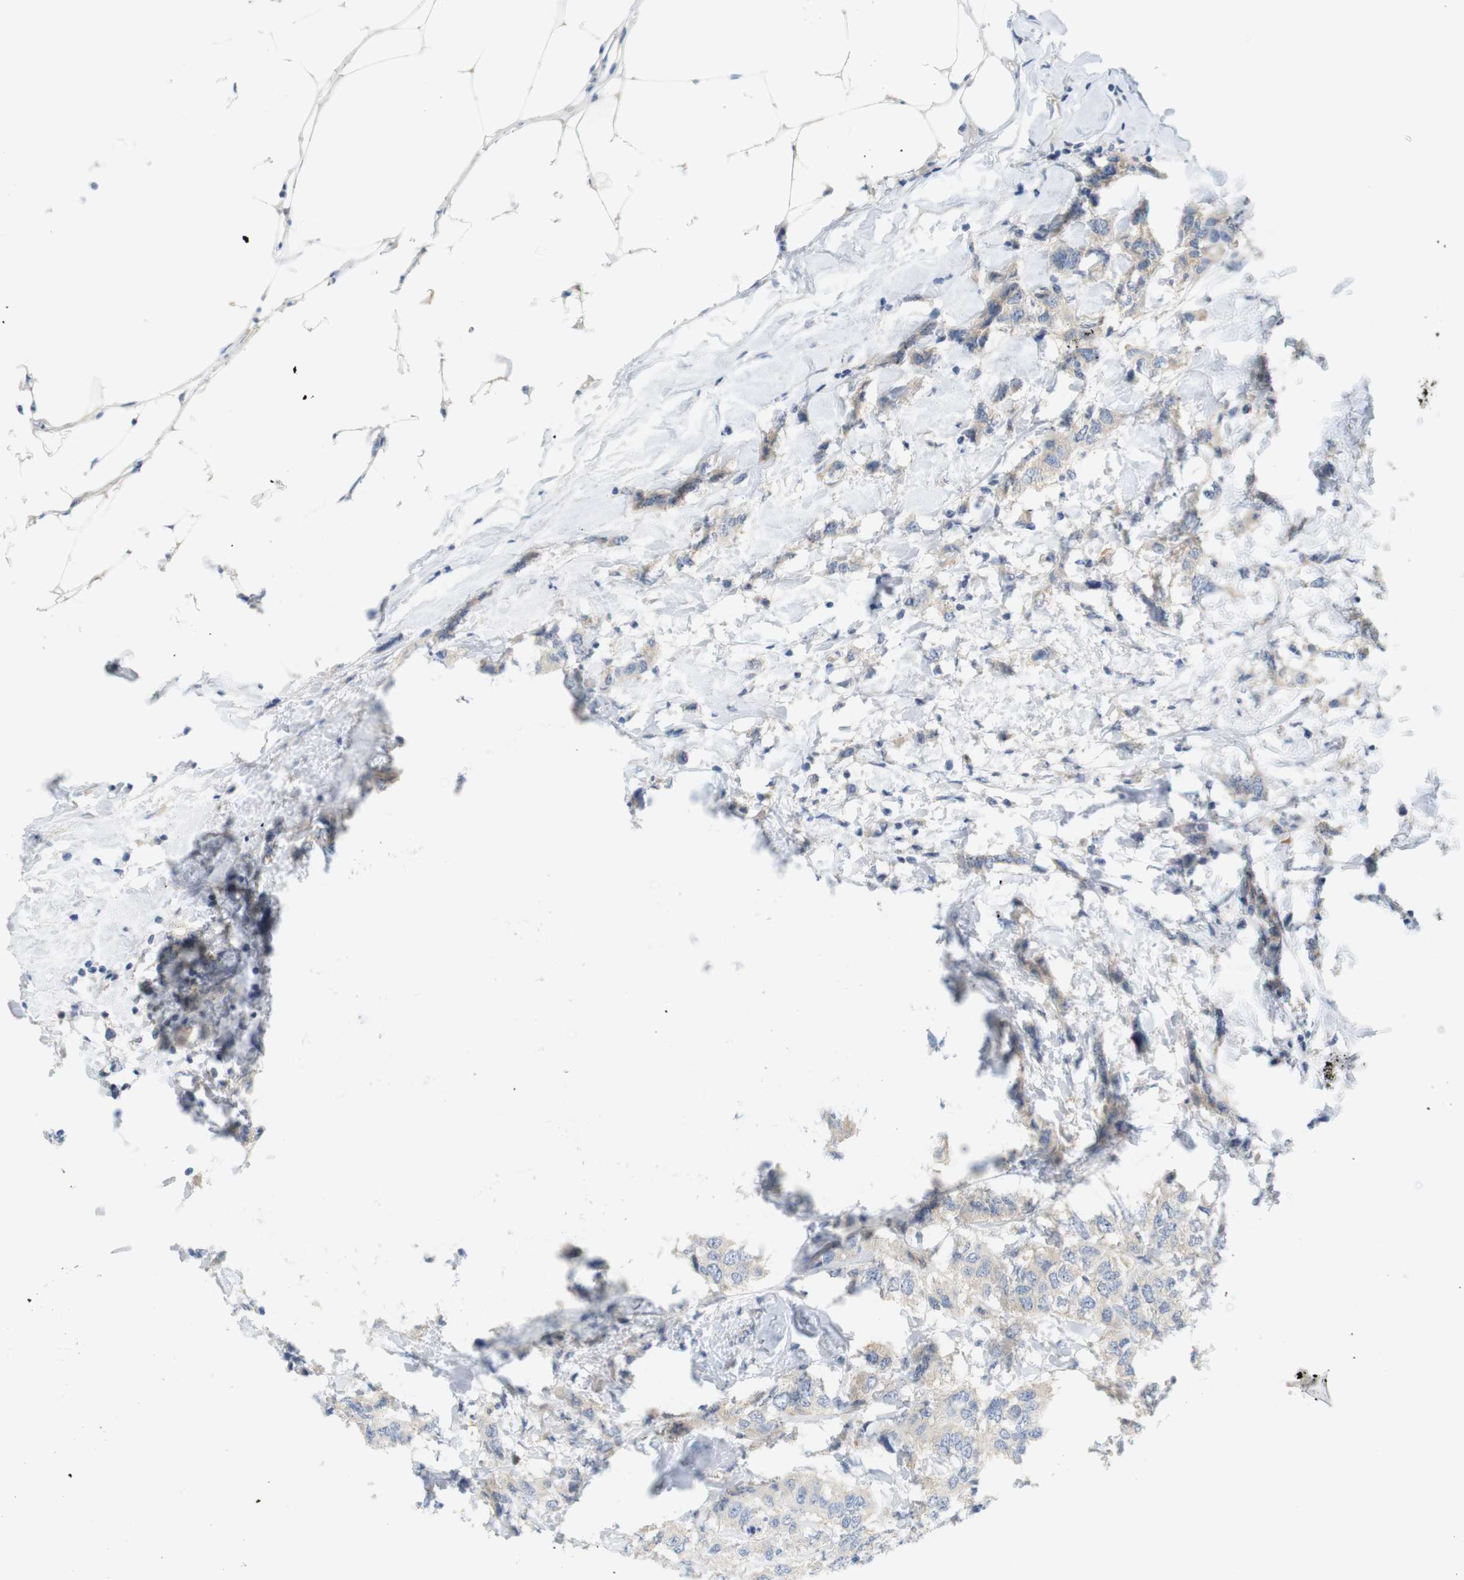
{"staining": {"intensity": "weak", "quantity": ">75%", "location": "cytoplasmic/membranous"}, "tissue": "breast cancer", "cell_type": "Tumor cells", "image_type": "cancer", "snomed": [{"axis": "morphology", "description": "Duct carcinoma"}, {"axis": "topography", "description": "Breast"}], "caption": "Protein analysis of breast infiltrating ductal carcinoma tissue shows weak cytoplasmic/membranous positivity in about >75% of tumor cells. The staining was performed using DAB (3,3'-diaminobenzidine), with brown indicating positive protein expression. Nuclei are stained blue with hematoxylin.", "gene": "LRRK2", "patient": {"sex": "female", "age": 50}}